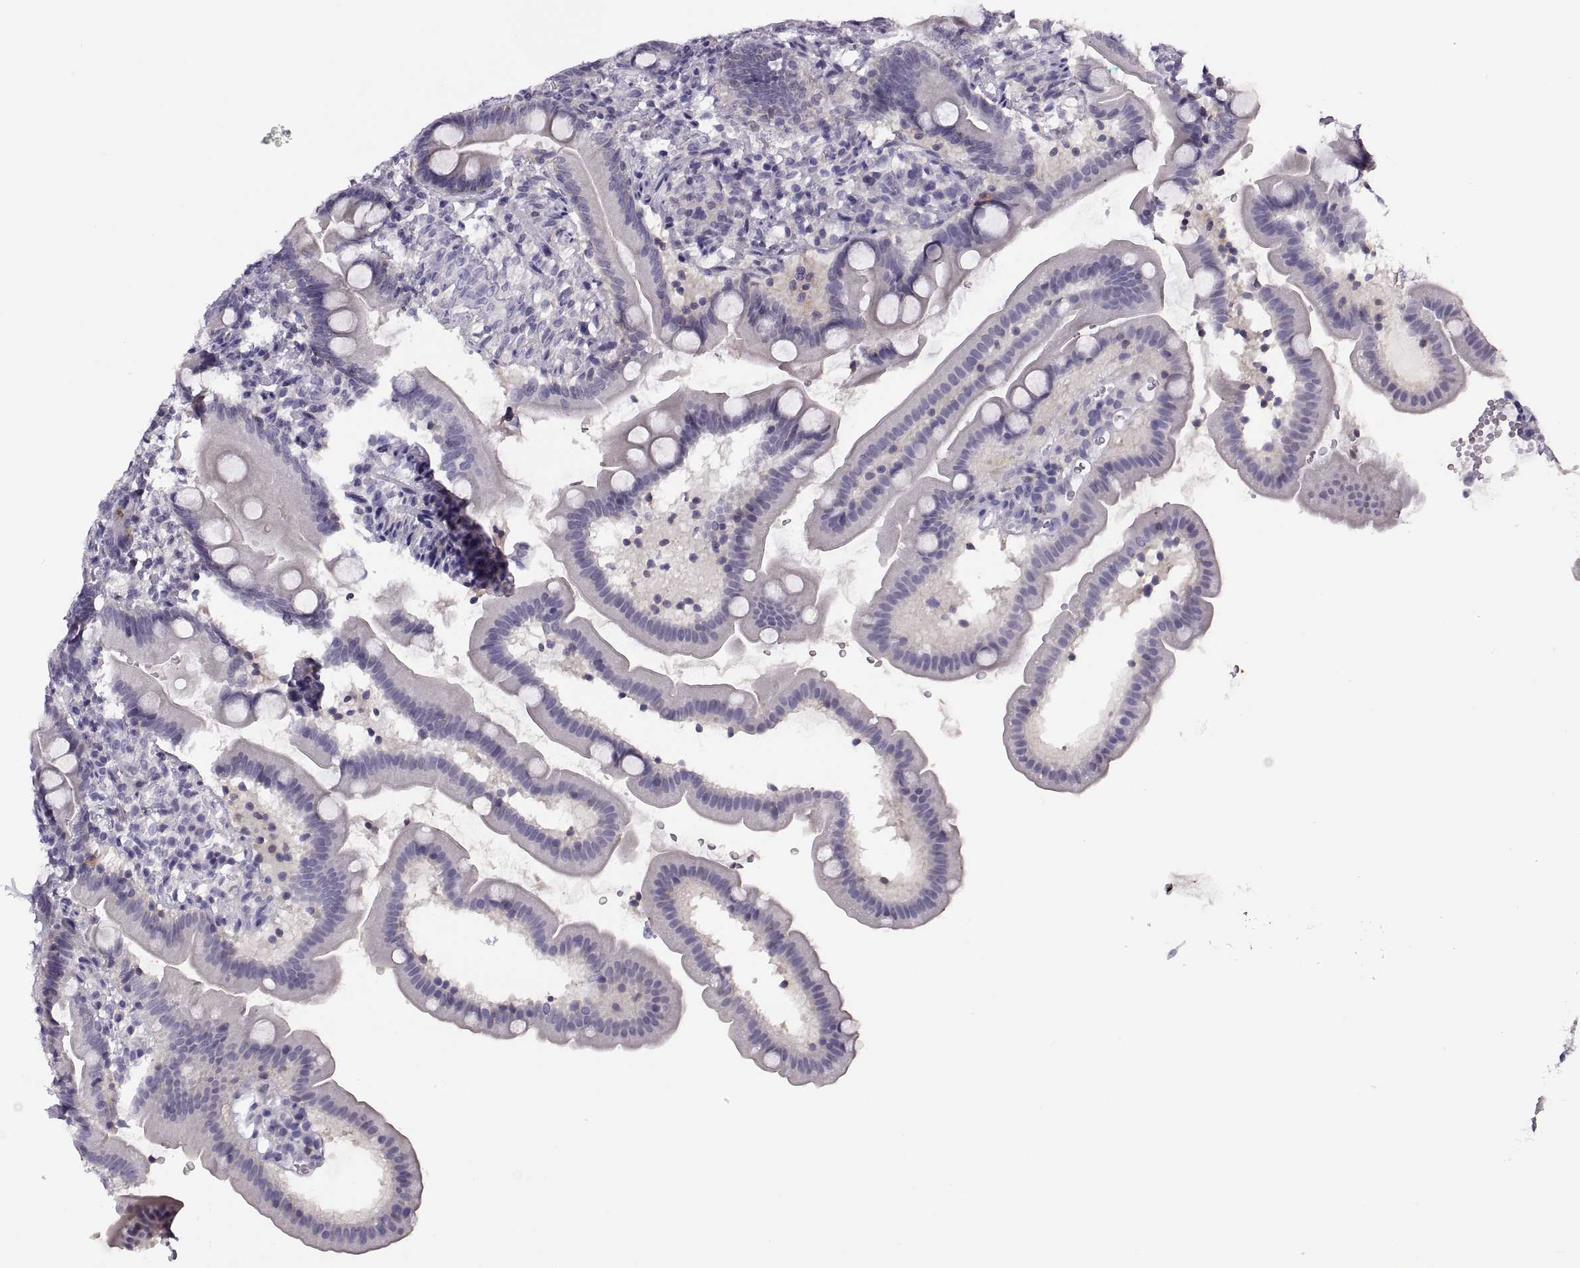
{"staining": {"intensity": "negative", "quantity": "none", "location": "none"}, "tissue": "duodenum", "cell_type": "Glandular cells", "image_type": "normal", "snomed": [{"axis": "morphology", "description": "Normal tissue, NOS"}, {"axis": "topography", "description": "Duodenum"}], "caption": "Glandular cells show no significant protein positivity in unremarkable duodenum. The staining is performed using DAB brown chromogen with nuclei counter-stained in using hematoxylin.", "gene": "TTC21A", "patient": {"sex": "female", "age": 67}}